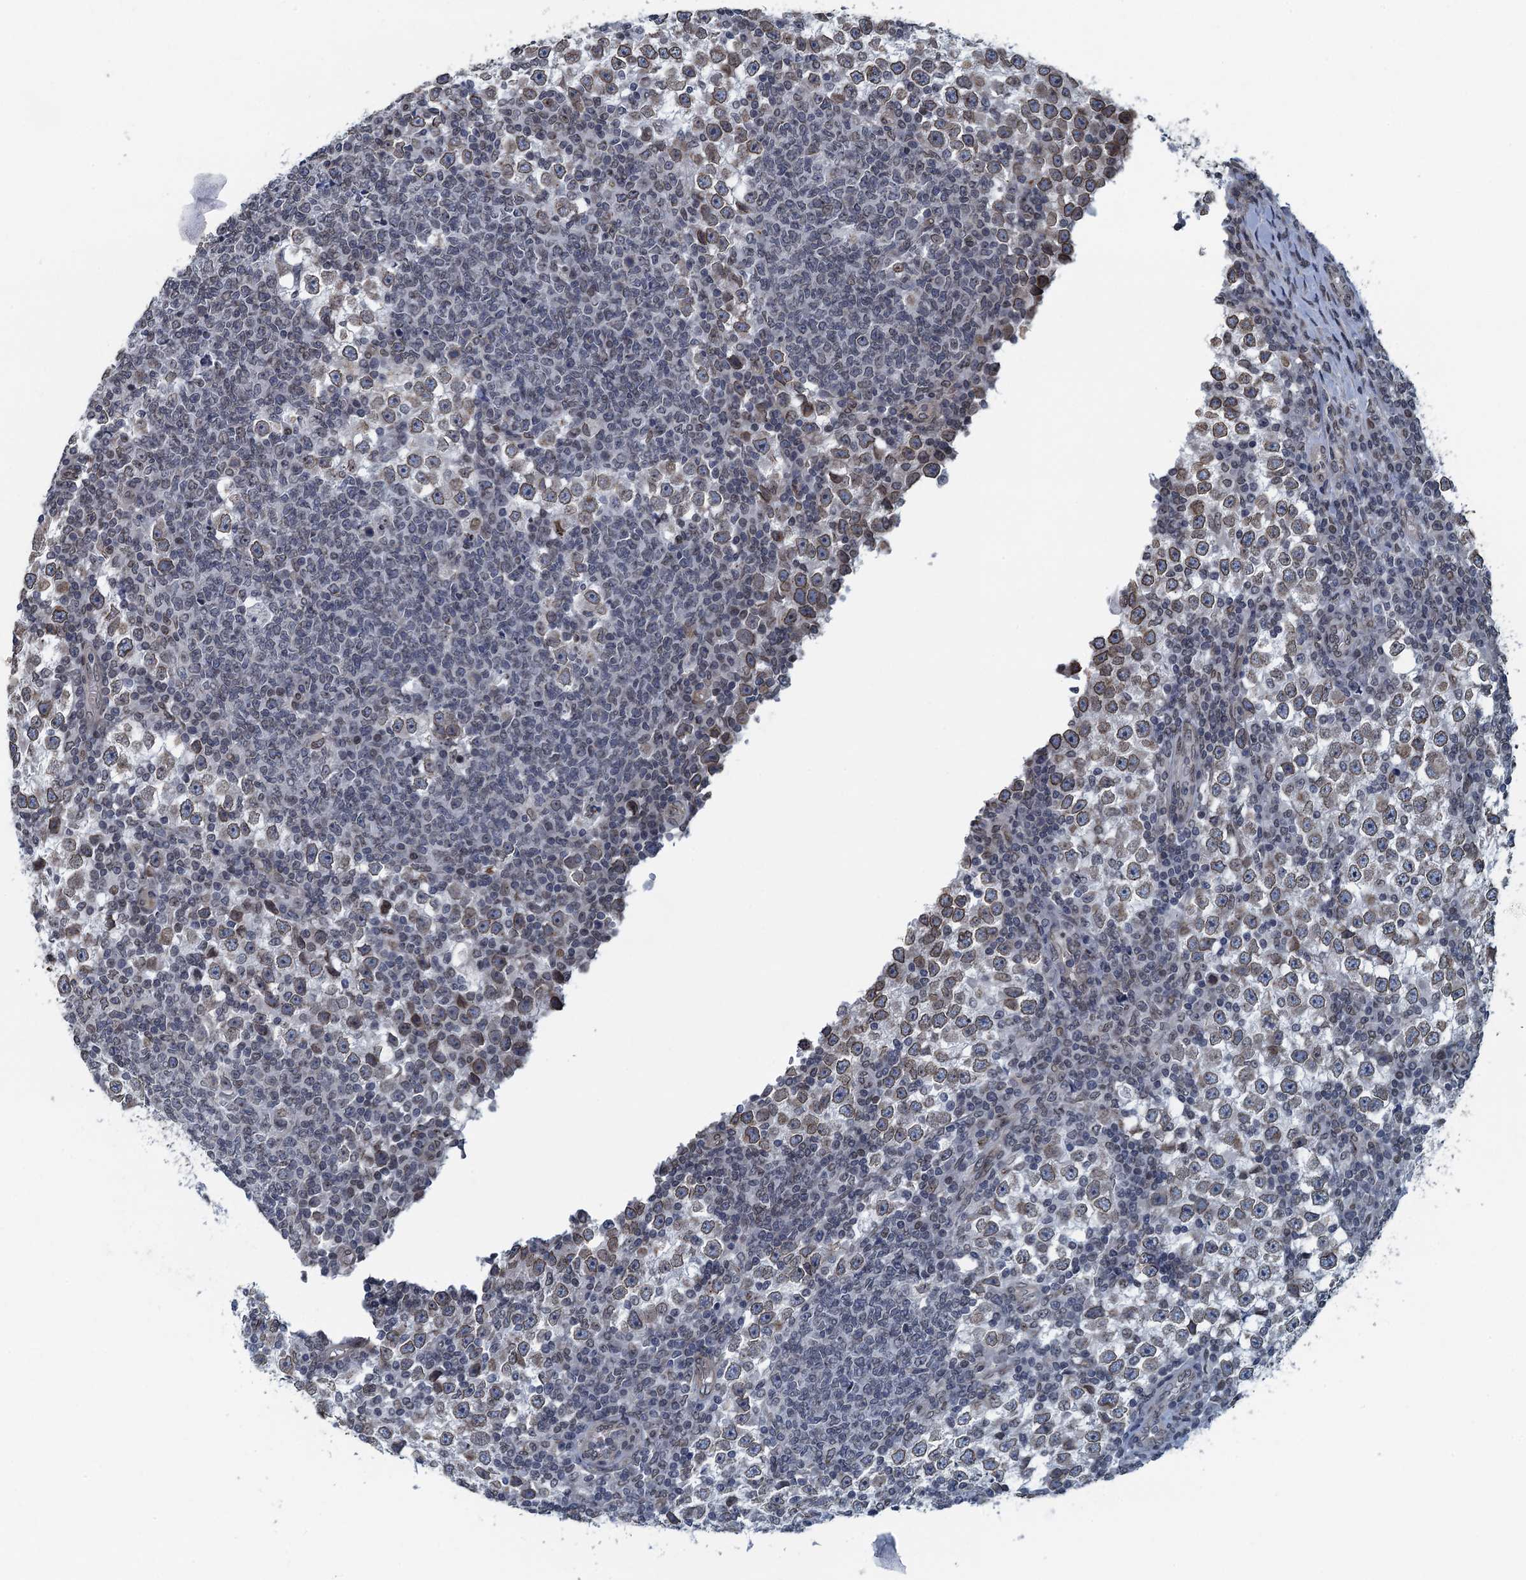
{"staining": {"intensity": "weak", "quantity": ">75%", "location": "cytoplasmic/membranous,nuclear"}, "tissue": "testis cancer", "cell_type": "Tumor cells", "image_type": "cancer", "snomed": [{"axis": "morphology", "description": "Seminoma, NOS"}, {"axis": "topography", "description": "Testis"}], "caption": "Immunohistochemical staining of human testis seminoma demonstrates weak cytoplasmic/membranous and nuclear protein staining in about >75% of tumor cells.", "gene": "CCDC34", "patient": {"sex": "male", "age": 65}}